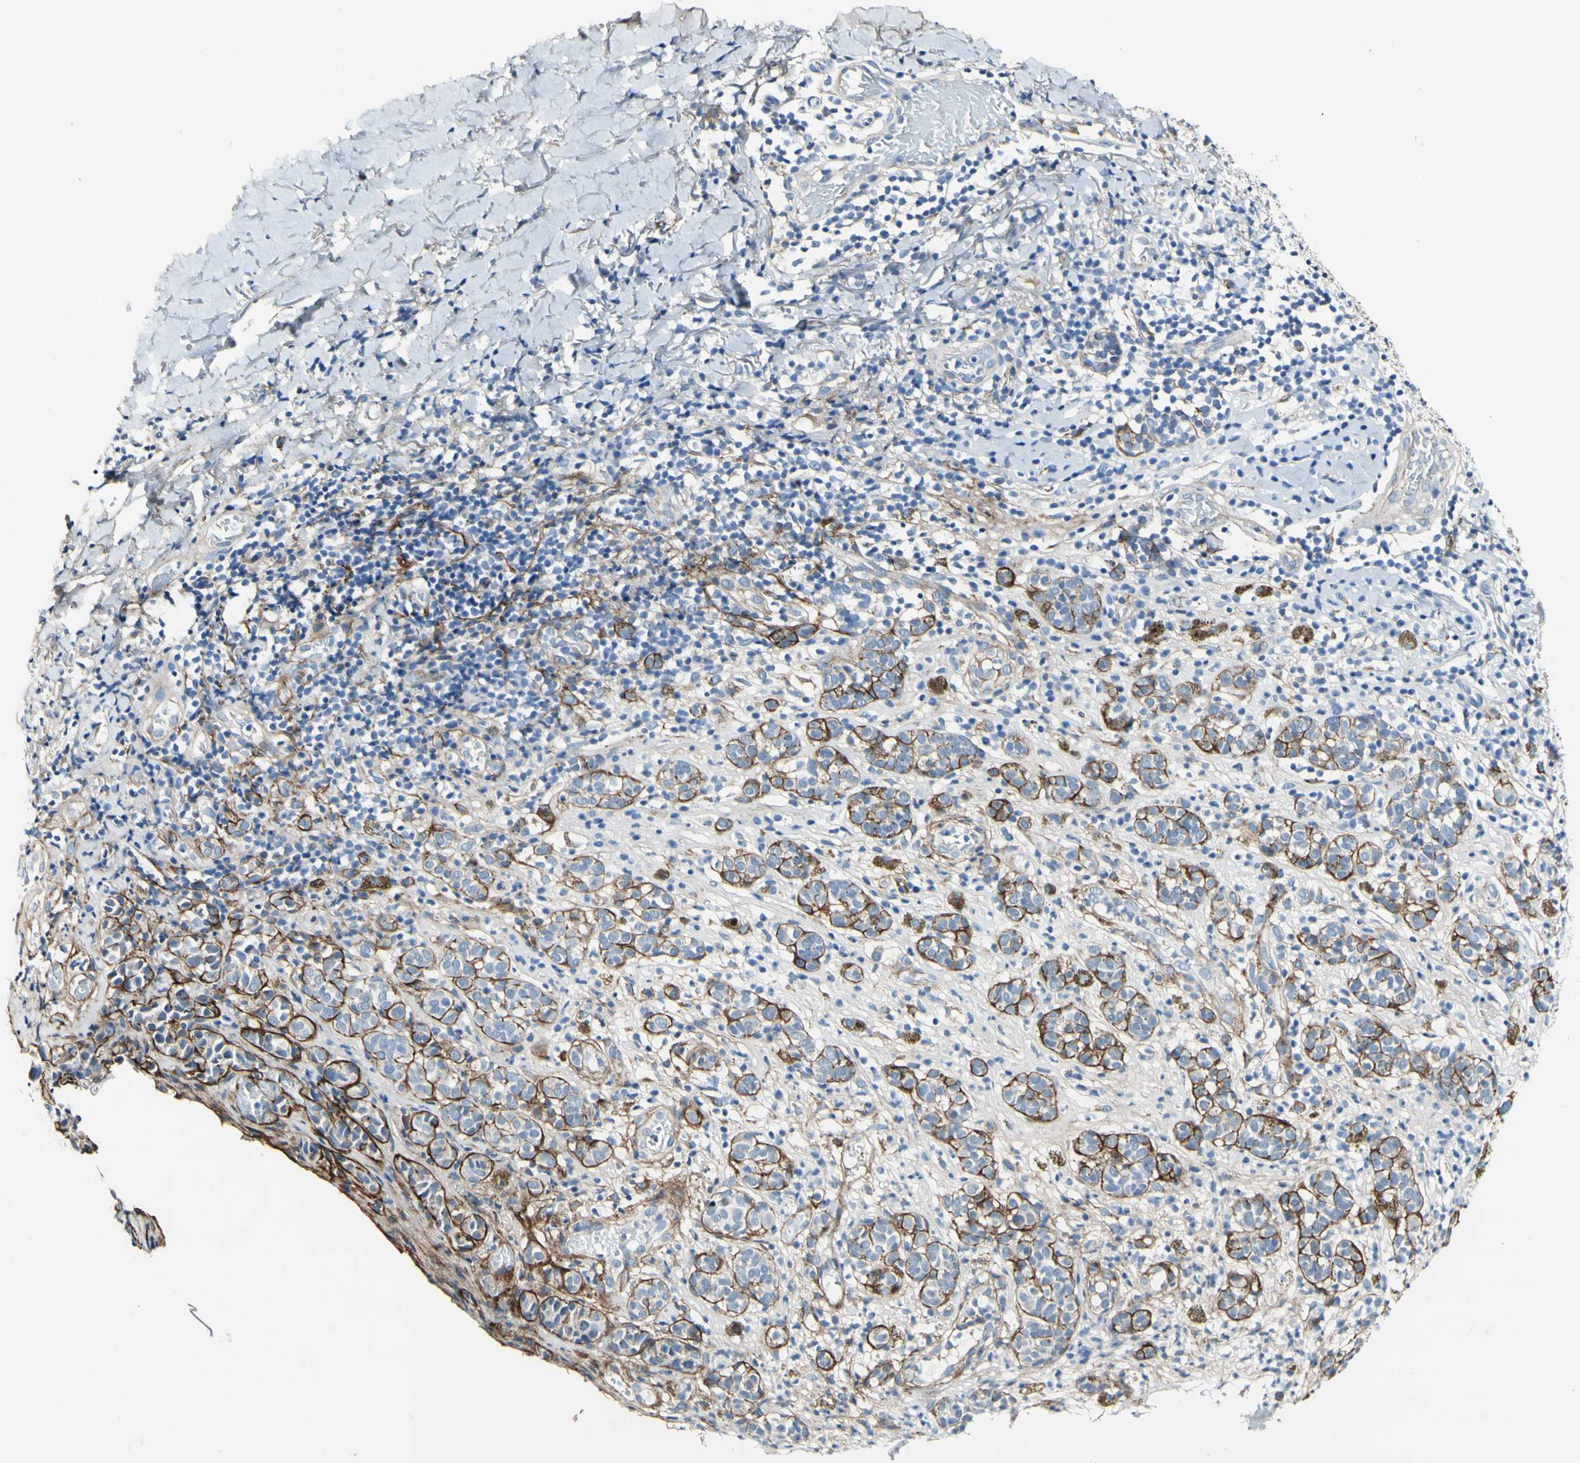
{"staining": {"intensity": "negative", "quantity": "none", "location": "none"}, "tissue": "melanoma", "cell_type": "Tumor cells", "image_type": "cancer", "snomed": [{"axis": "morphology", "description": "Malignant melanoma, NOS"}, {"axis": "topography", "description": "Skin"}], "caption": "This is an immunohistochemistry (IHC) image of human melanoma. There is no staining in tumor cells.", "gene": "COL6A3", "patient": {"sex": "male", "age": 64}}